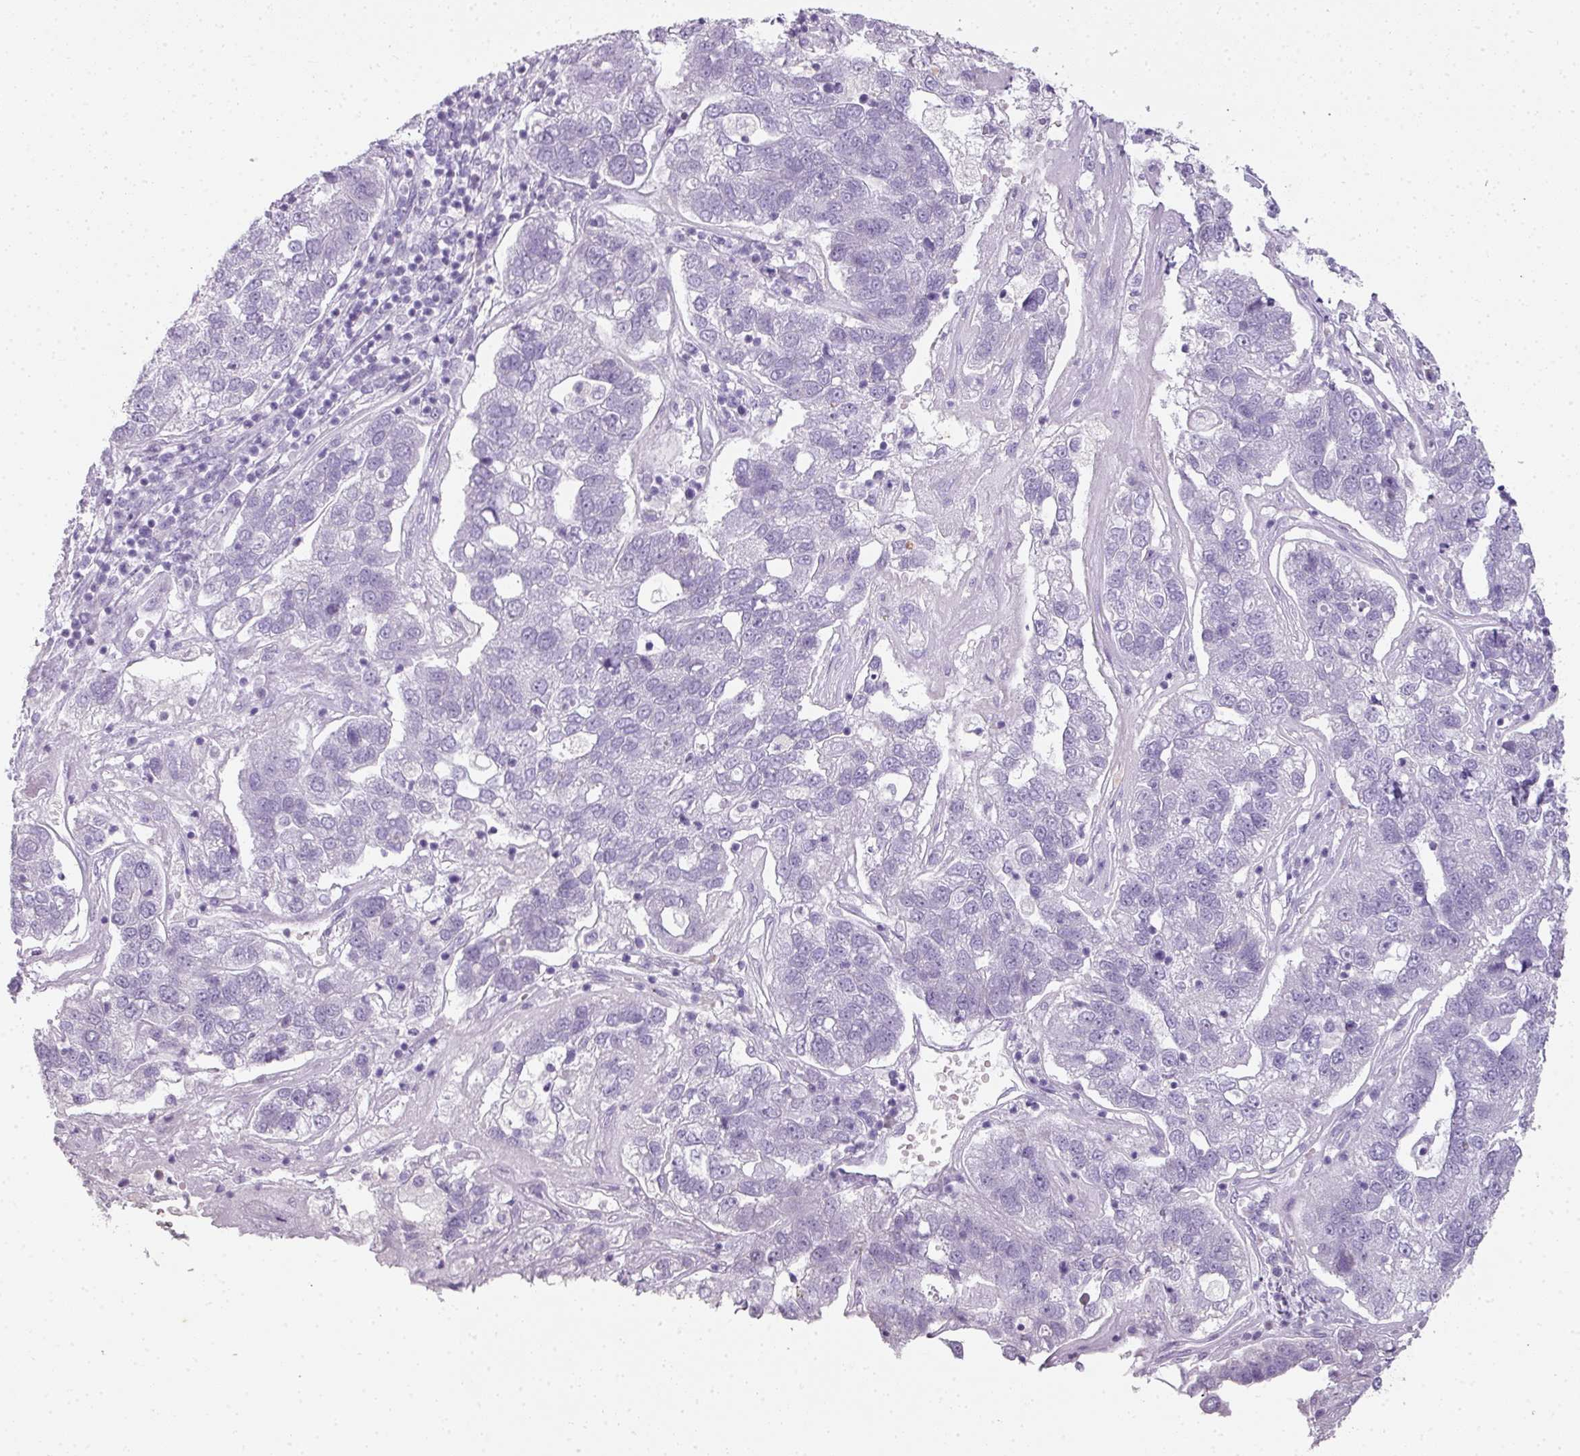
{"staining": {"intensity": "negative", "quantity": "none", "location": "none"}, "tissue": "pancreatic cancer", "cell_type": "Tumor cells", "image_type": "cancer", "snomed": [{"axis": "morphology", "description": "Adenocarcinoma, NOS"}, {"axis": "topography", "description": "Pancreas"}], "caption": "This is an IHC histopathology image of human pancreatic cancer (adenocarcinoma). There is no expression in tumor cells.", "gene": "RBMY1F", "patient": {"sex": "female", "age": 61}}